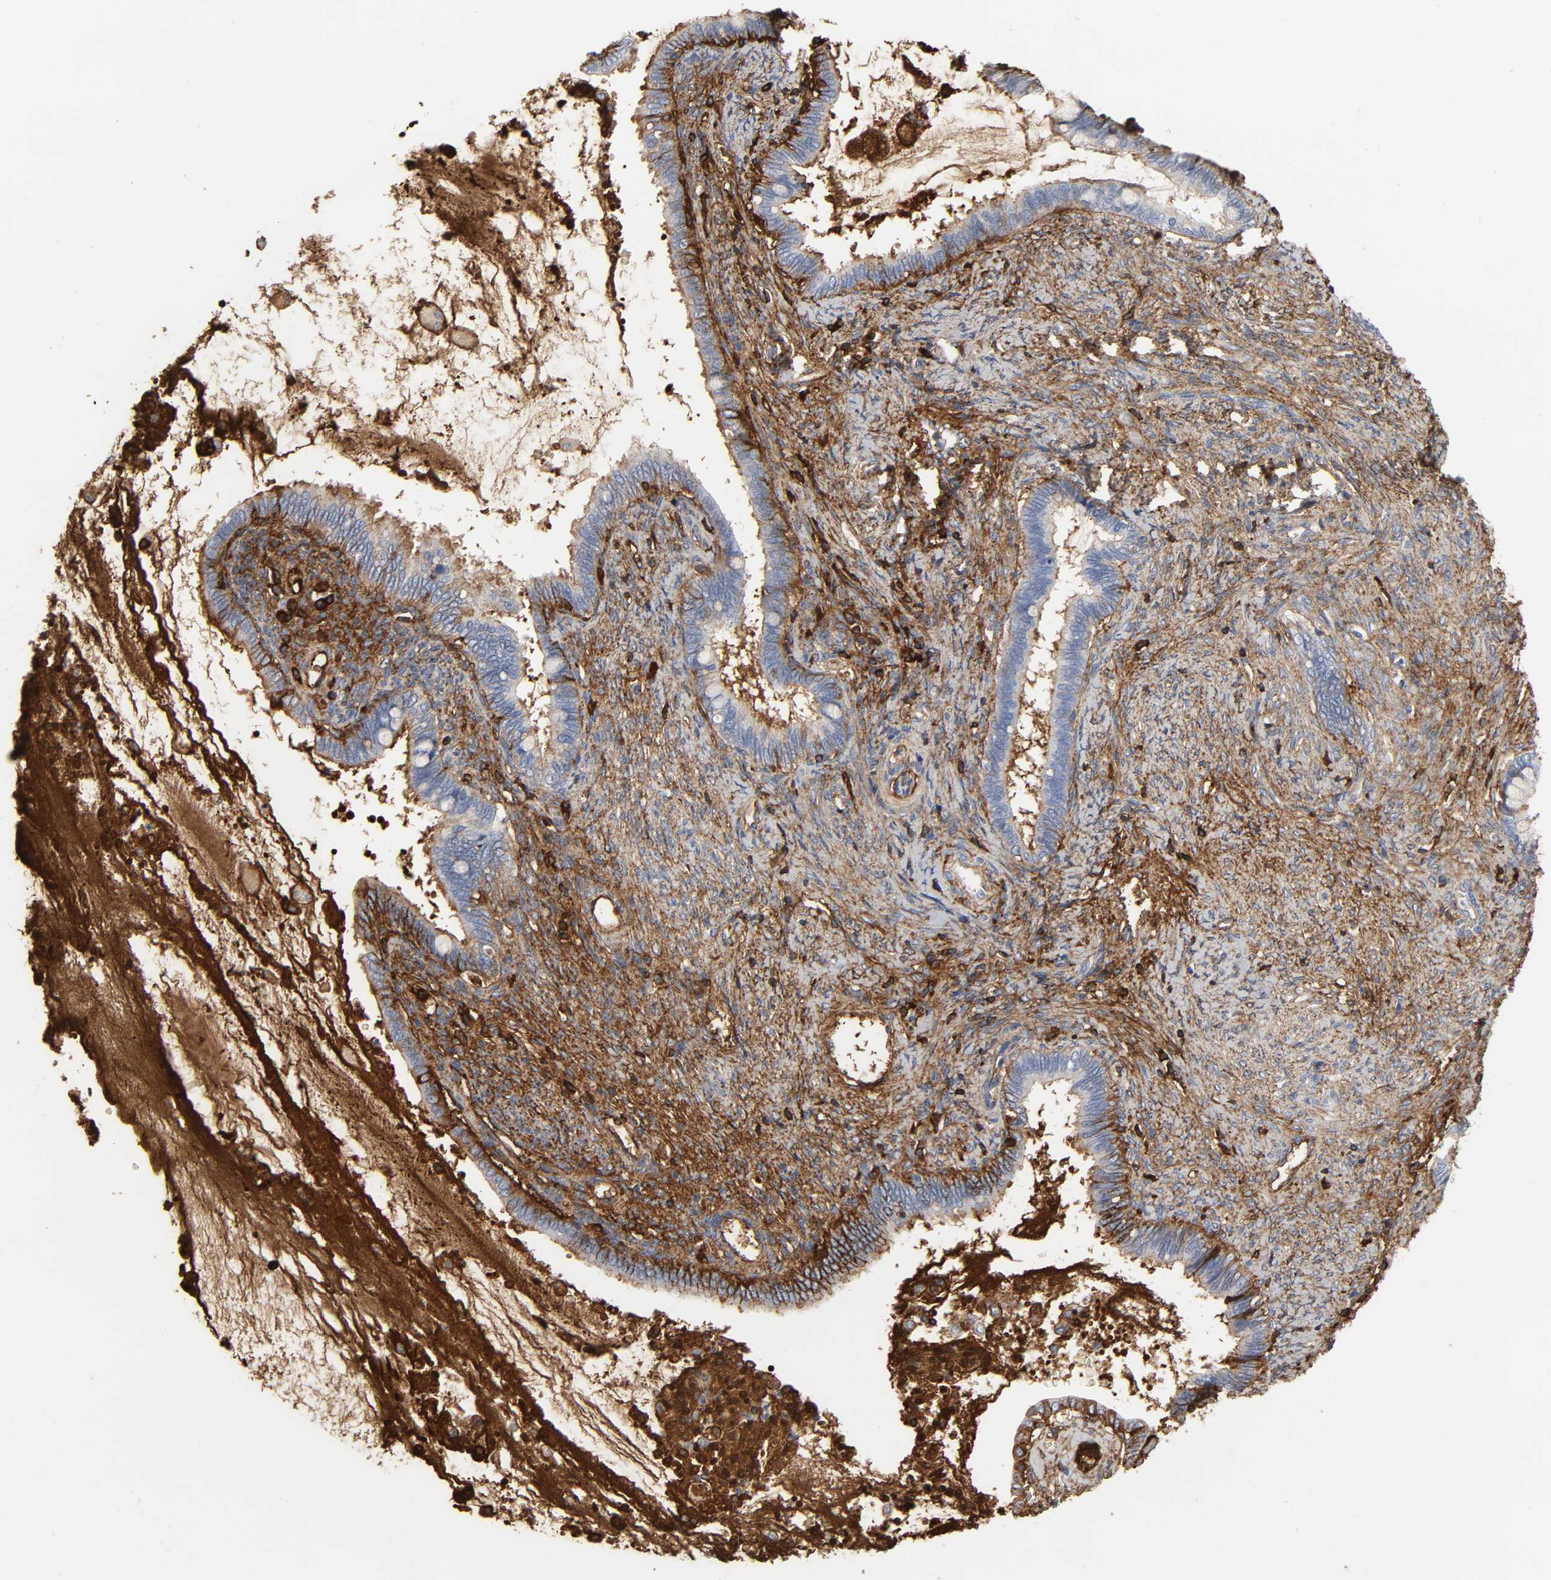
{"staining": {"intensity": "strong", "quantity": "25%-75%", "location": "cytoplasmic/membranous"}, "tissue": "cervical cancer", "cell_type": "Tumor cells", "image_type": "cancer", "snomed": [{"axis": "morphology", "description": "Adenocarcinoma, NOS"}, {"axis": "topography", "description": "Cervix"}], "caption": "Protein expression by immunohistochemistry (IHC) reveals strong cytoplasmic/membranous staining in approximately 25%-75% of tumor cells in cervical cancer.", "gene": "FBLN1", "patient": {"sex": "female", "age": 44}}